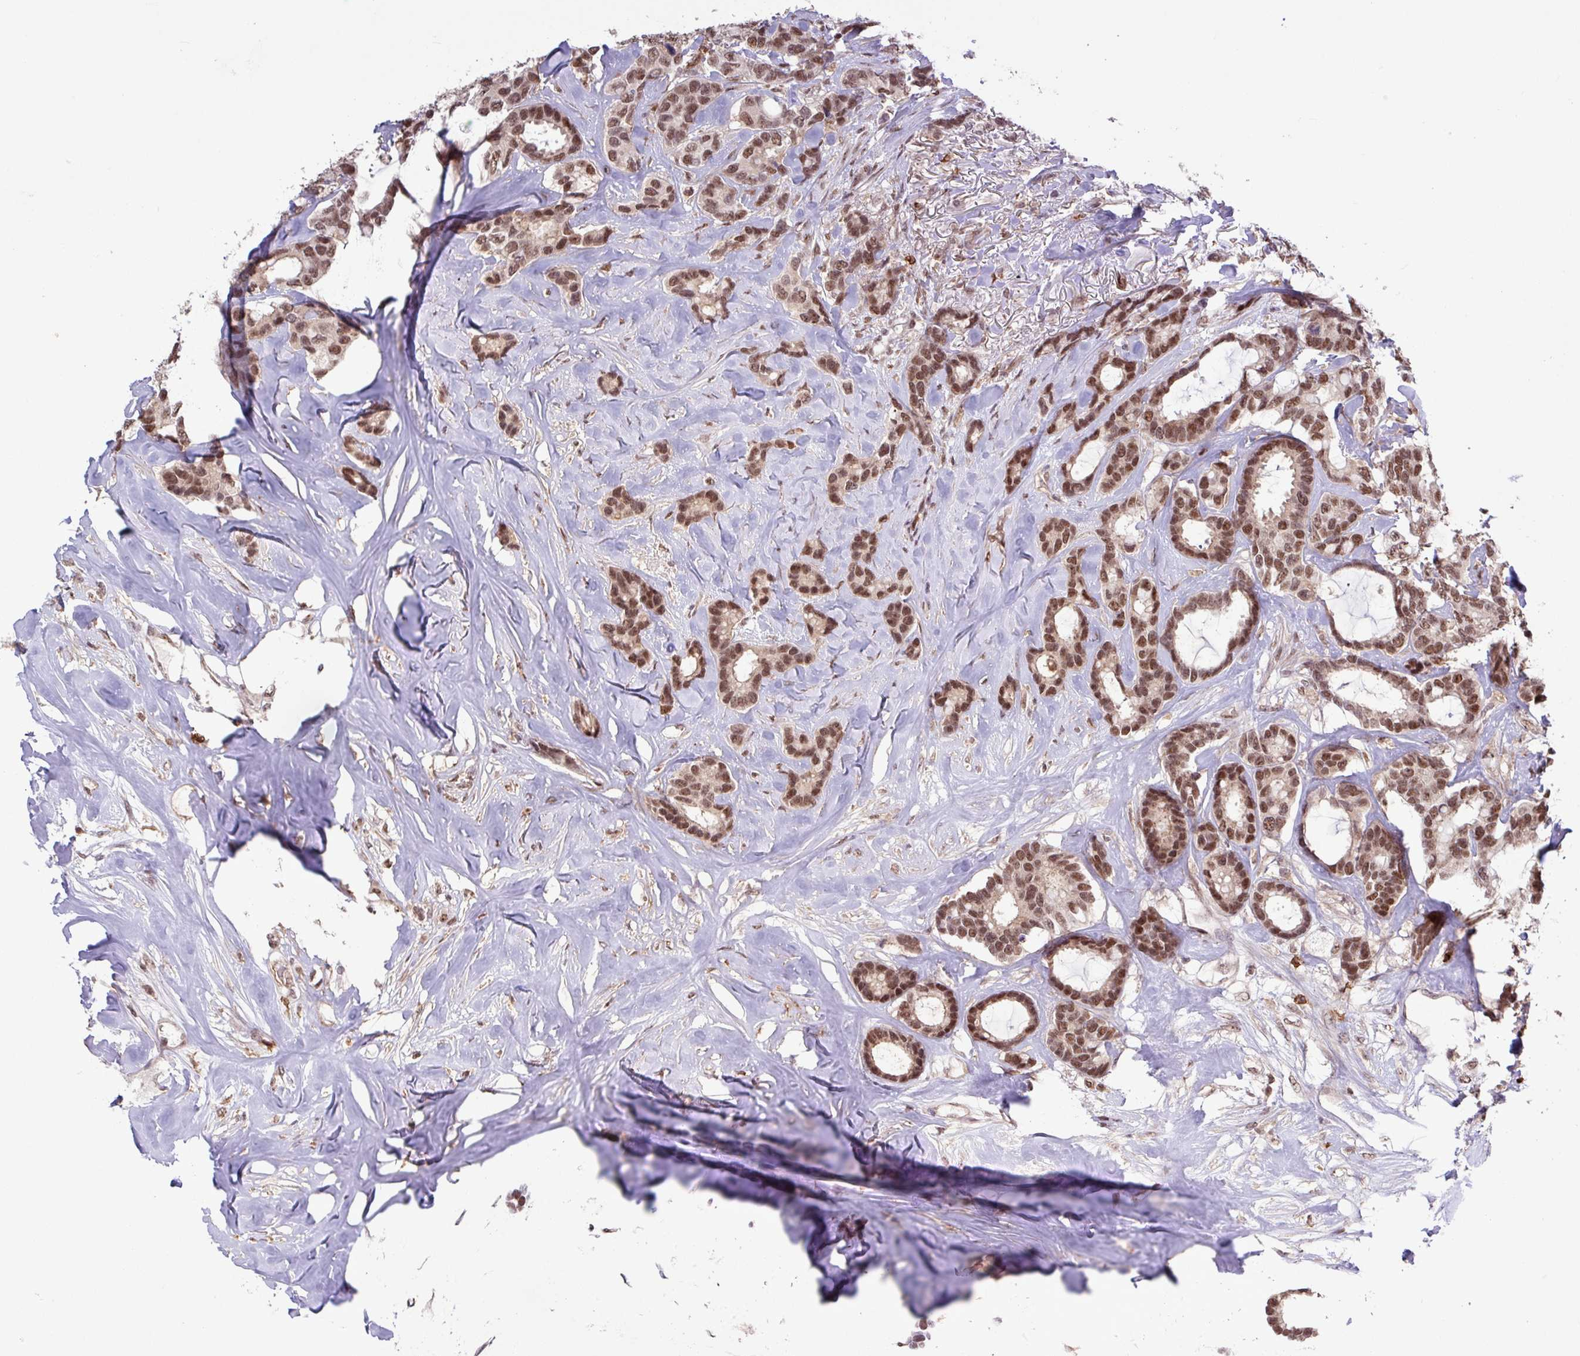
{"staining": {"intensity": "moderate", "quantity": ">75%", "location": "nuclear"}, "tissue": "breast cancer", "cell_type": "Tumor cells", "image_type": "cancer", "snomed": [{"axis": "morphology", "description": "Duct carcinoma"}, {"axis": "topography", "description": "Breast"}], "caption": "The photomicrograph shows a brown stain indicating the presence of a protein in the nuclear of tumor cells in breast intraductal carcinoma. Immunohistochemistry stains the protein in brown and the nuclei are stained blue.", "gene": "GON7", "patient": {"sex": "female", "age": 87}}